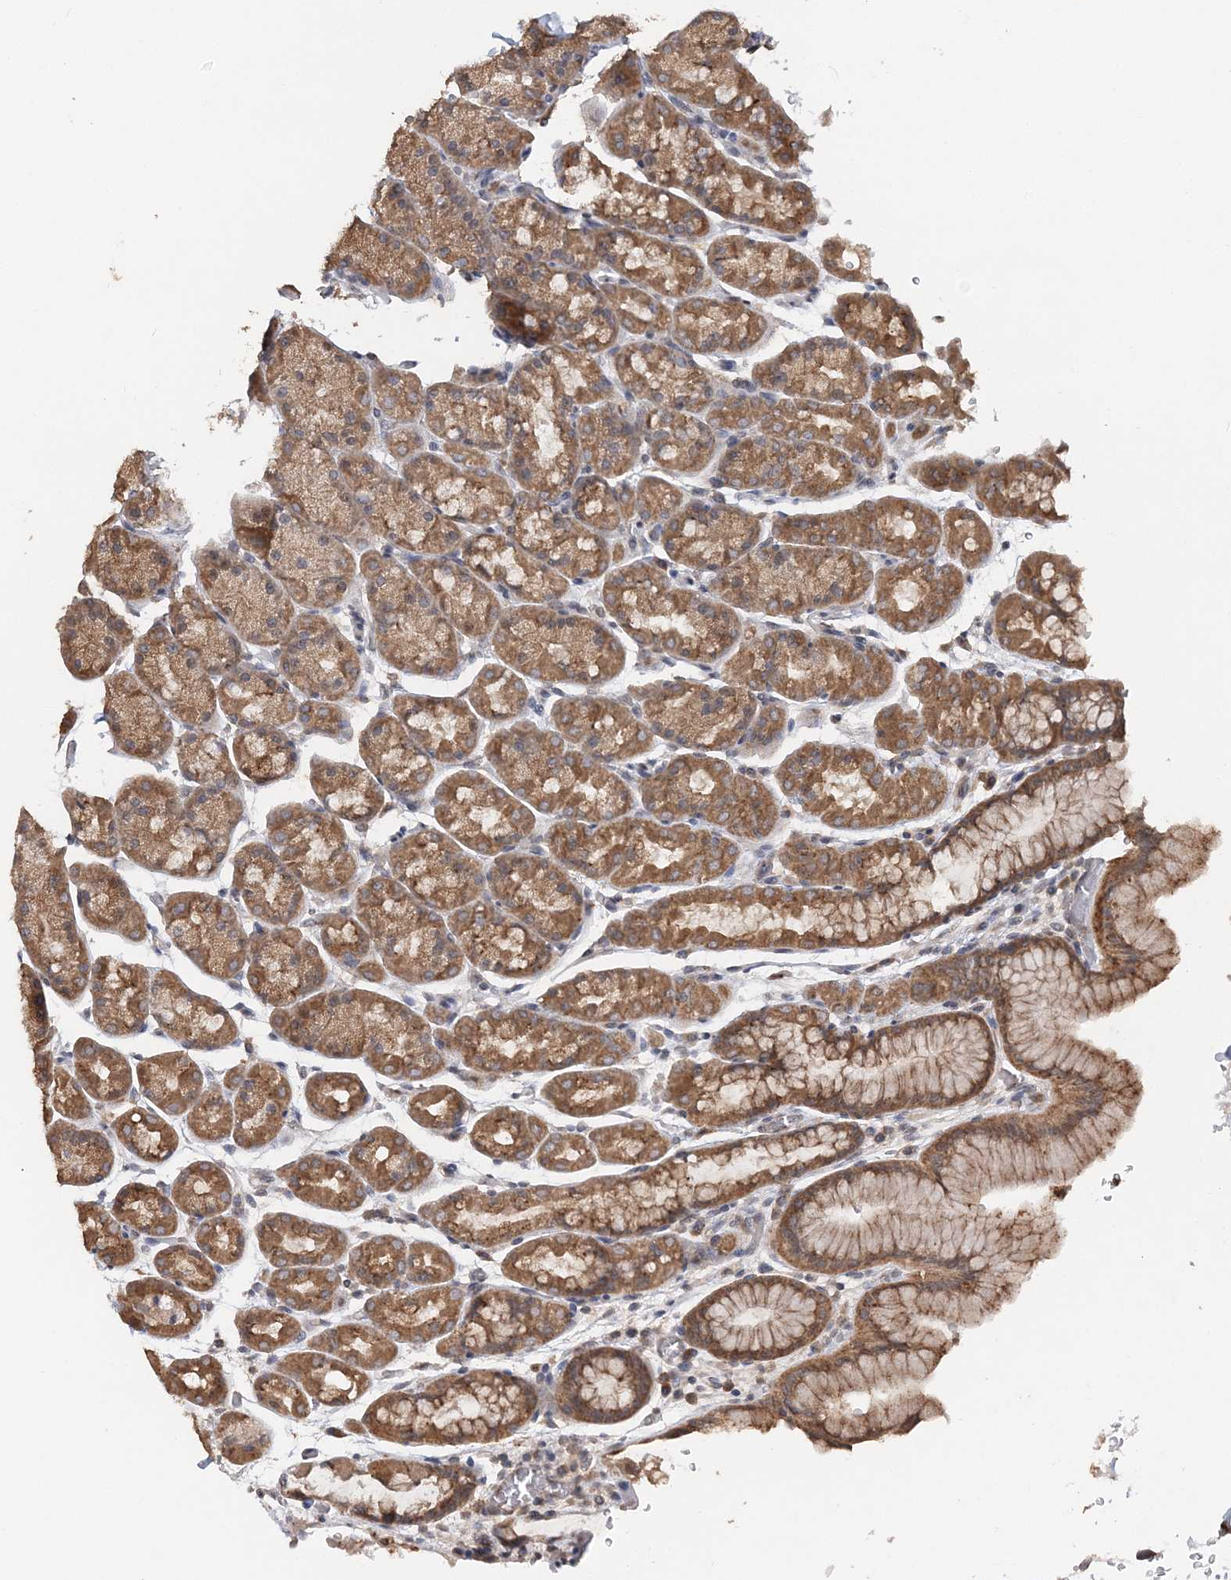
{"staining": {"intensity": "moderate", "quantity": ">75%", "location": "cytoplasmic/membranous"}, "tissue": "stomach", "cell_type": "Glandular cells", "image_type": "normal", "snomed": [{"axis": "morphology", "description": "Normal tissue, NOS"}, {"axis": "topography", "description": "Stomach"}], "caption": "This is an image of immunohistochemistry staining of normal stomach, which shows moderate expression in the cytoplasmic/membranous of glandular cells.", "gene": "RAB14", "patient": {"sex": "male", "age": 42}}